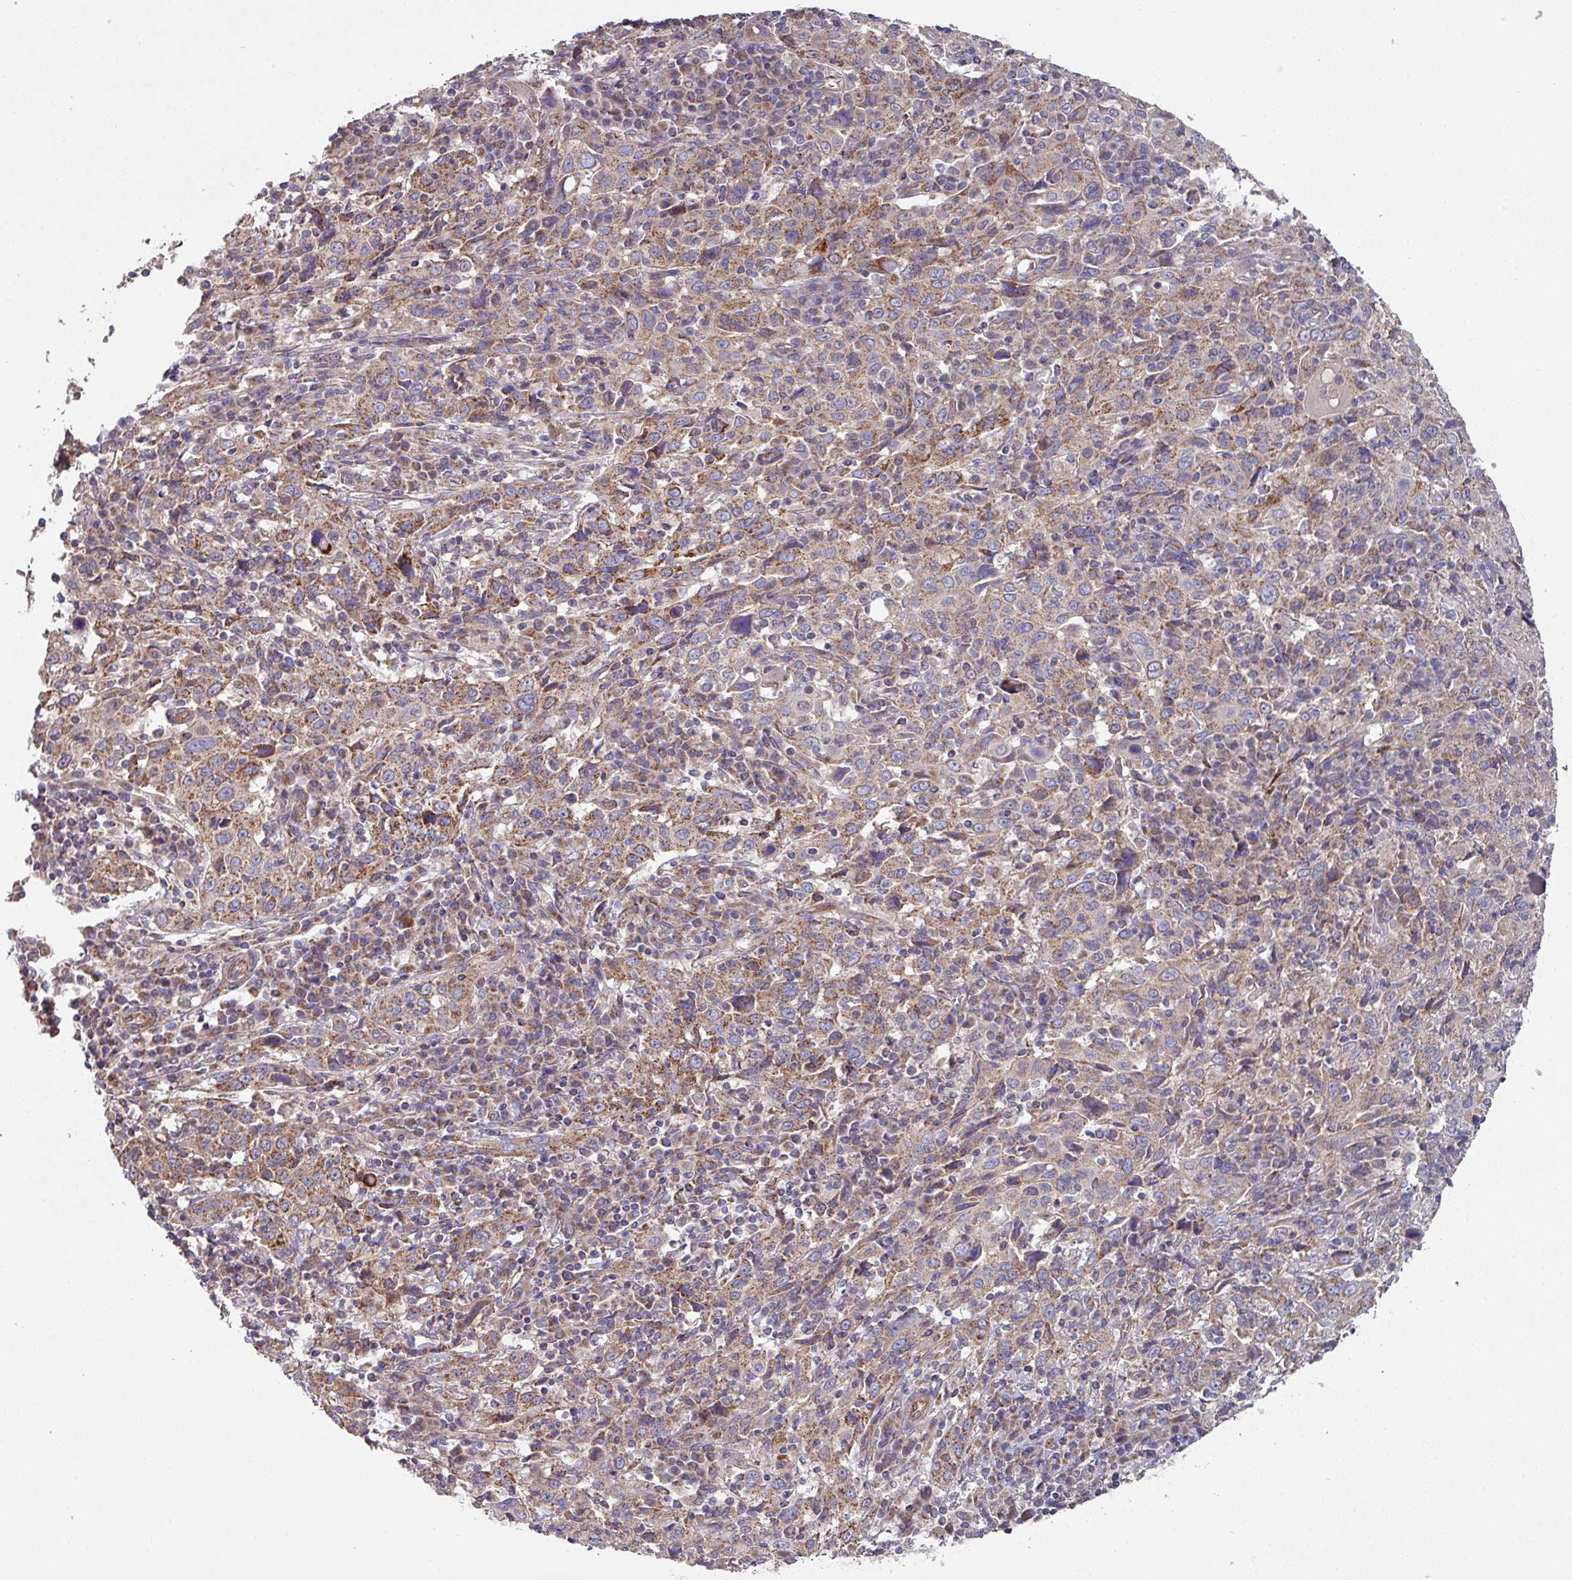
{"staining": {"intensity": "moderate", "quantity": "25%-75%", "location": "cytoplasmic/membranous"}, "tissue": "cervical cancer", "cell_type": "Tumor cells", "image_type": "cancer", "snomed": [{"axis": "morphology", "description": "Squamous cell carcinoma, NOS"}, {"axis": "topography", "description": "Cervix"}], "caption": "High-magnification brightfield microscopy of cervical cancer (squamous cell carcinoma) stained with DAB (3,3'-diaminobenzidine) (brown) and counterstained with hematoxylin (blue). tumor cells exhibit moderate cytoplasmic/membranous staining is seen in about25%-75% of cells. Nuclei are stained in blue.", "gene": "DCAF12L2", "patient": {"sex": "female", "age": 46}}